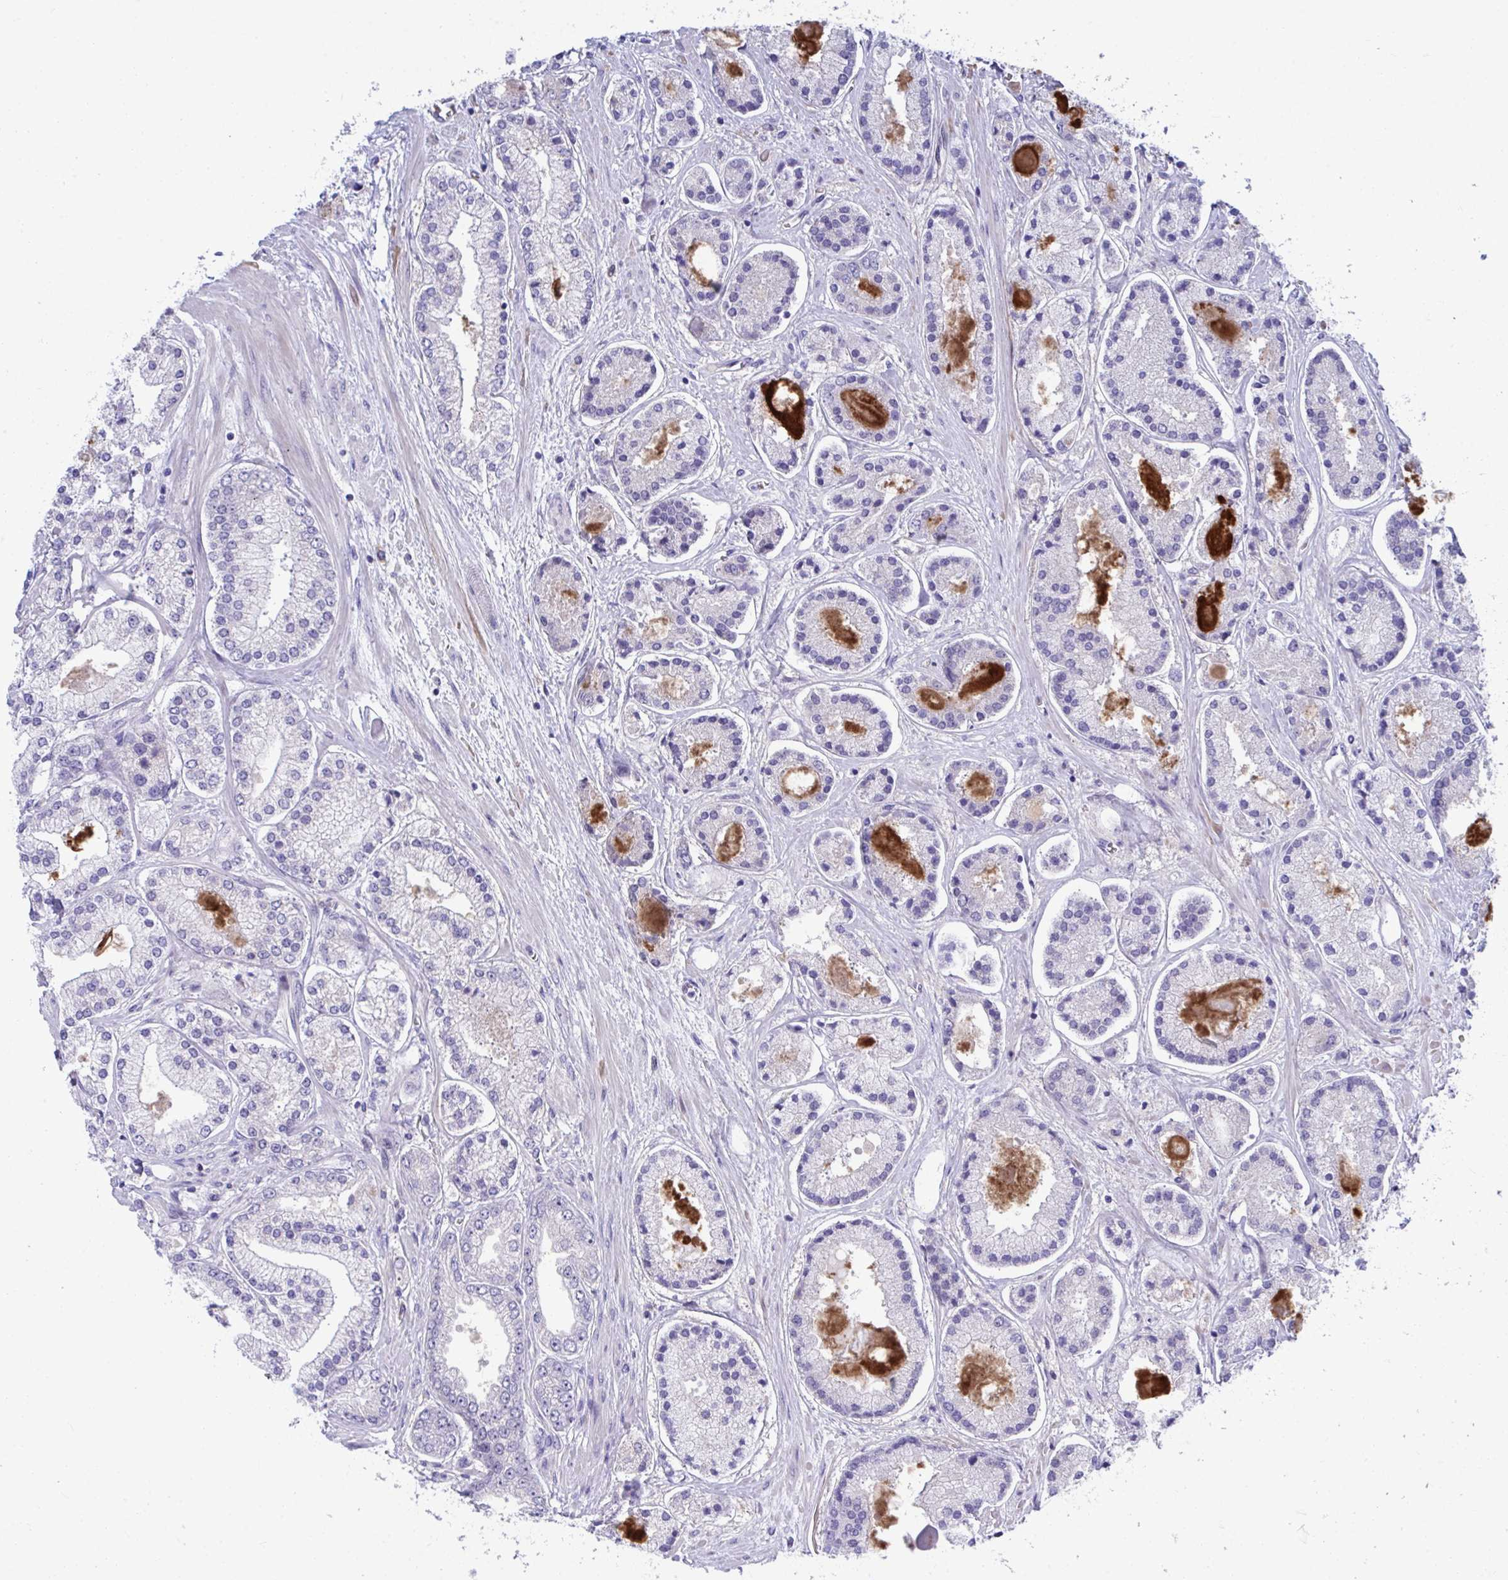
{"staining": {"intensity": "negative", "quantity": "none", "location": "none"}, "tissue": "prostate cancer", "cell_type": "Tumor cells", "image_type": "cancer", "snomed": [{"axis": "morphology", "description": "Adenocarcinoma, High grade"}, {"axis": "topography", "description": "Prostate"}], "caption": "Immunohistochemical staining of human prostate cancer (adenocarcinoma (high-grade)) displays no significant expression in tumor cells.", "gene": "CENPQ", "patient": {"sex": "male", "age": 67}}